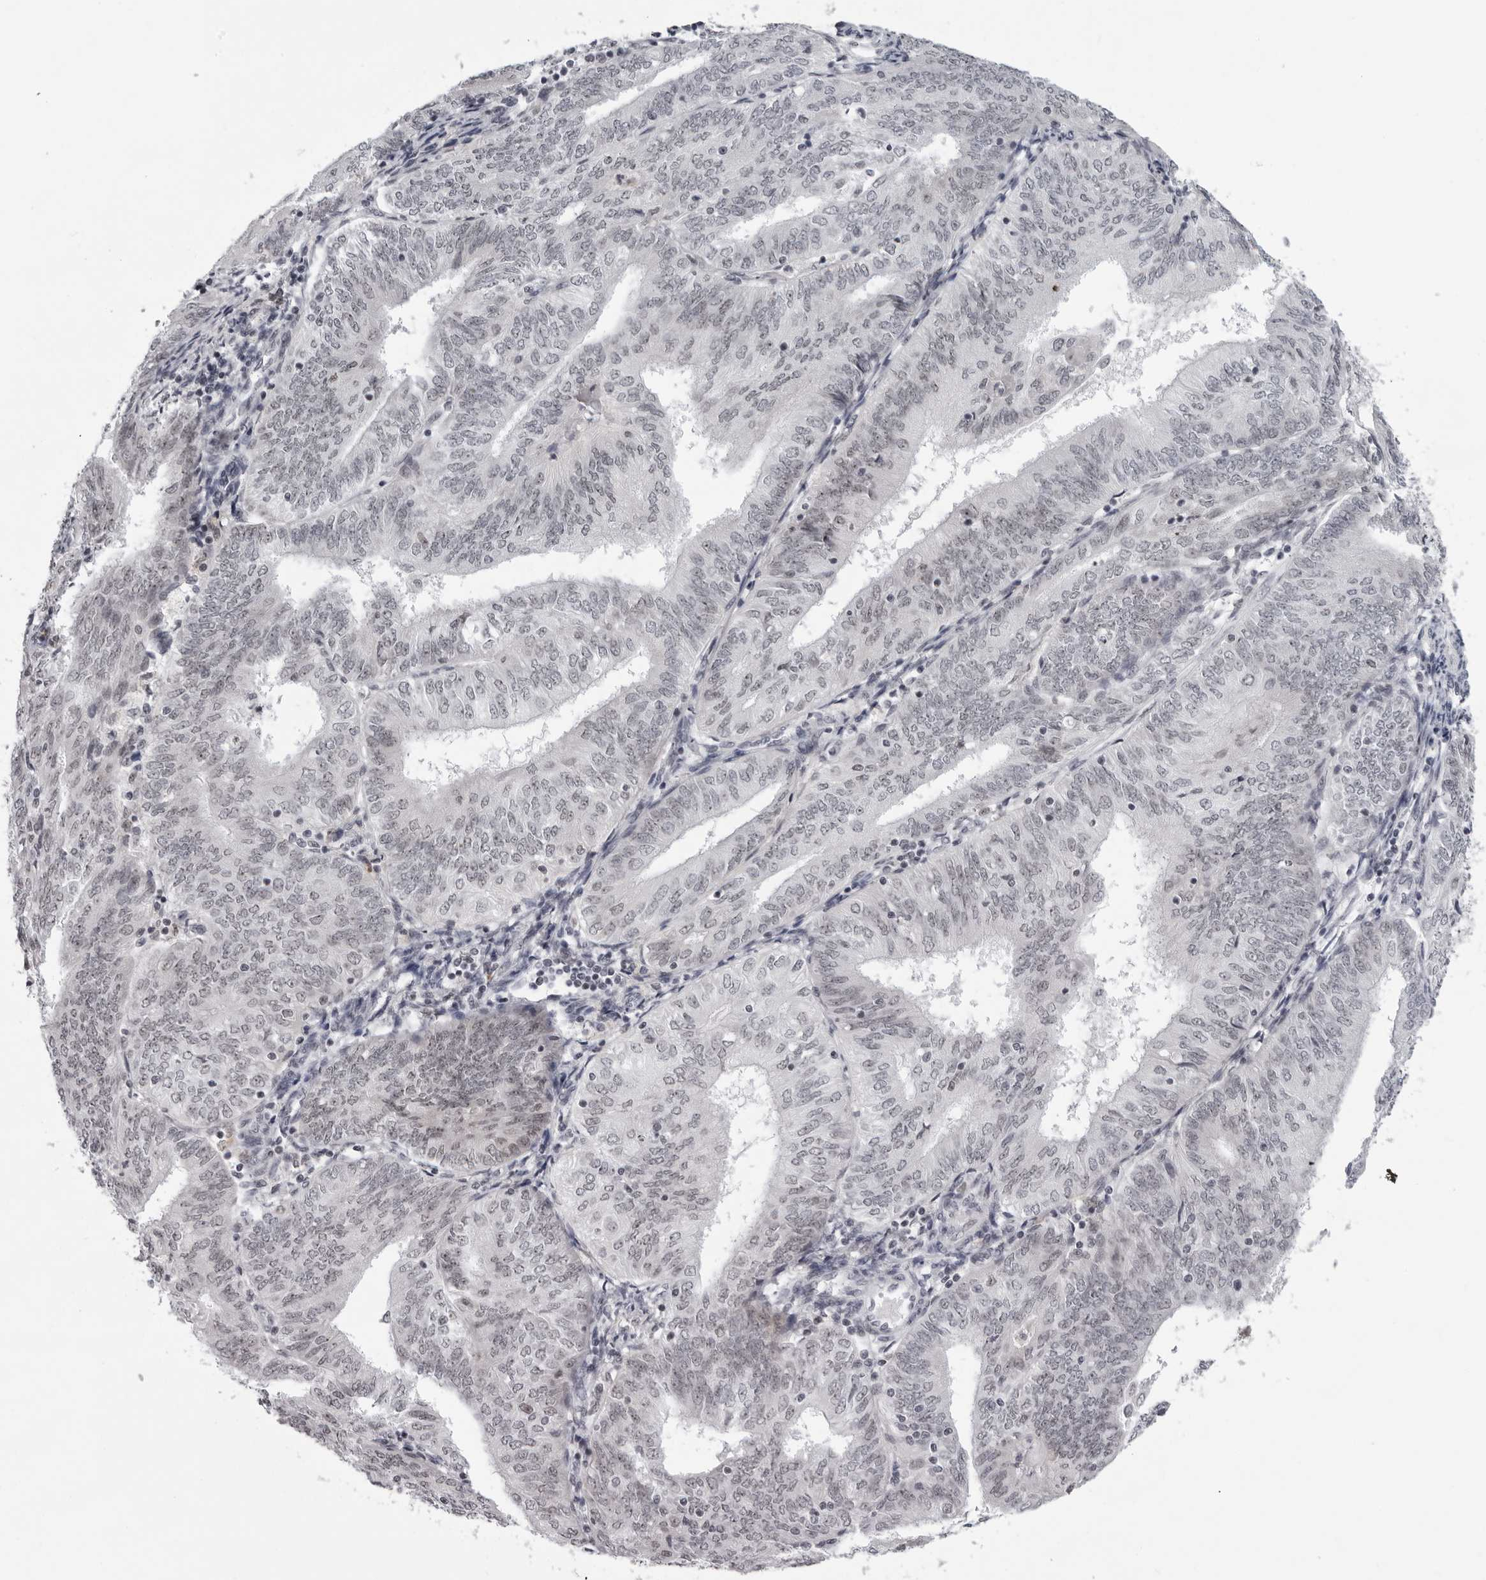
{"staining": {"intensity": "weak", "quantity": "25%-75%", "location": "nuclear"}, "tissue": "endometrial cancer", "cell_type": "Tumor cells", "image_type": "cancer", "snomed": [{"axis": "morphology", "description": "Adenocarcinoma, NOS"}, {"axis": "topography", "description": "Endometrium"}], "caption": "Human adenocarcinoma (endometrial) stained for a protein (brown) shows weak nuclear positive positivity in approximately 25%-75% of tumor cells.", "gene": "EXOSC10", "patient": {"sex": "female", "age": 58}}